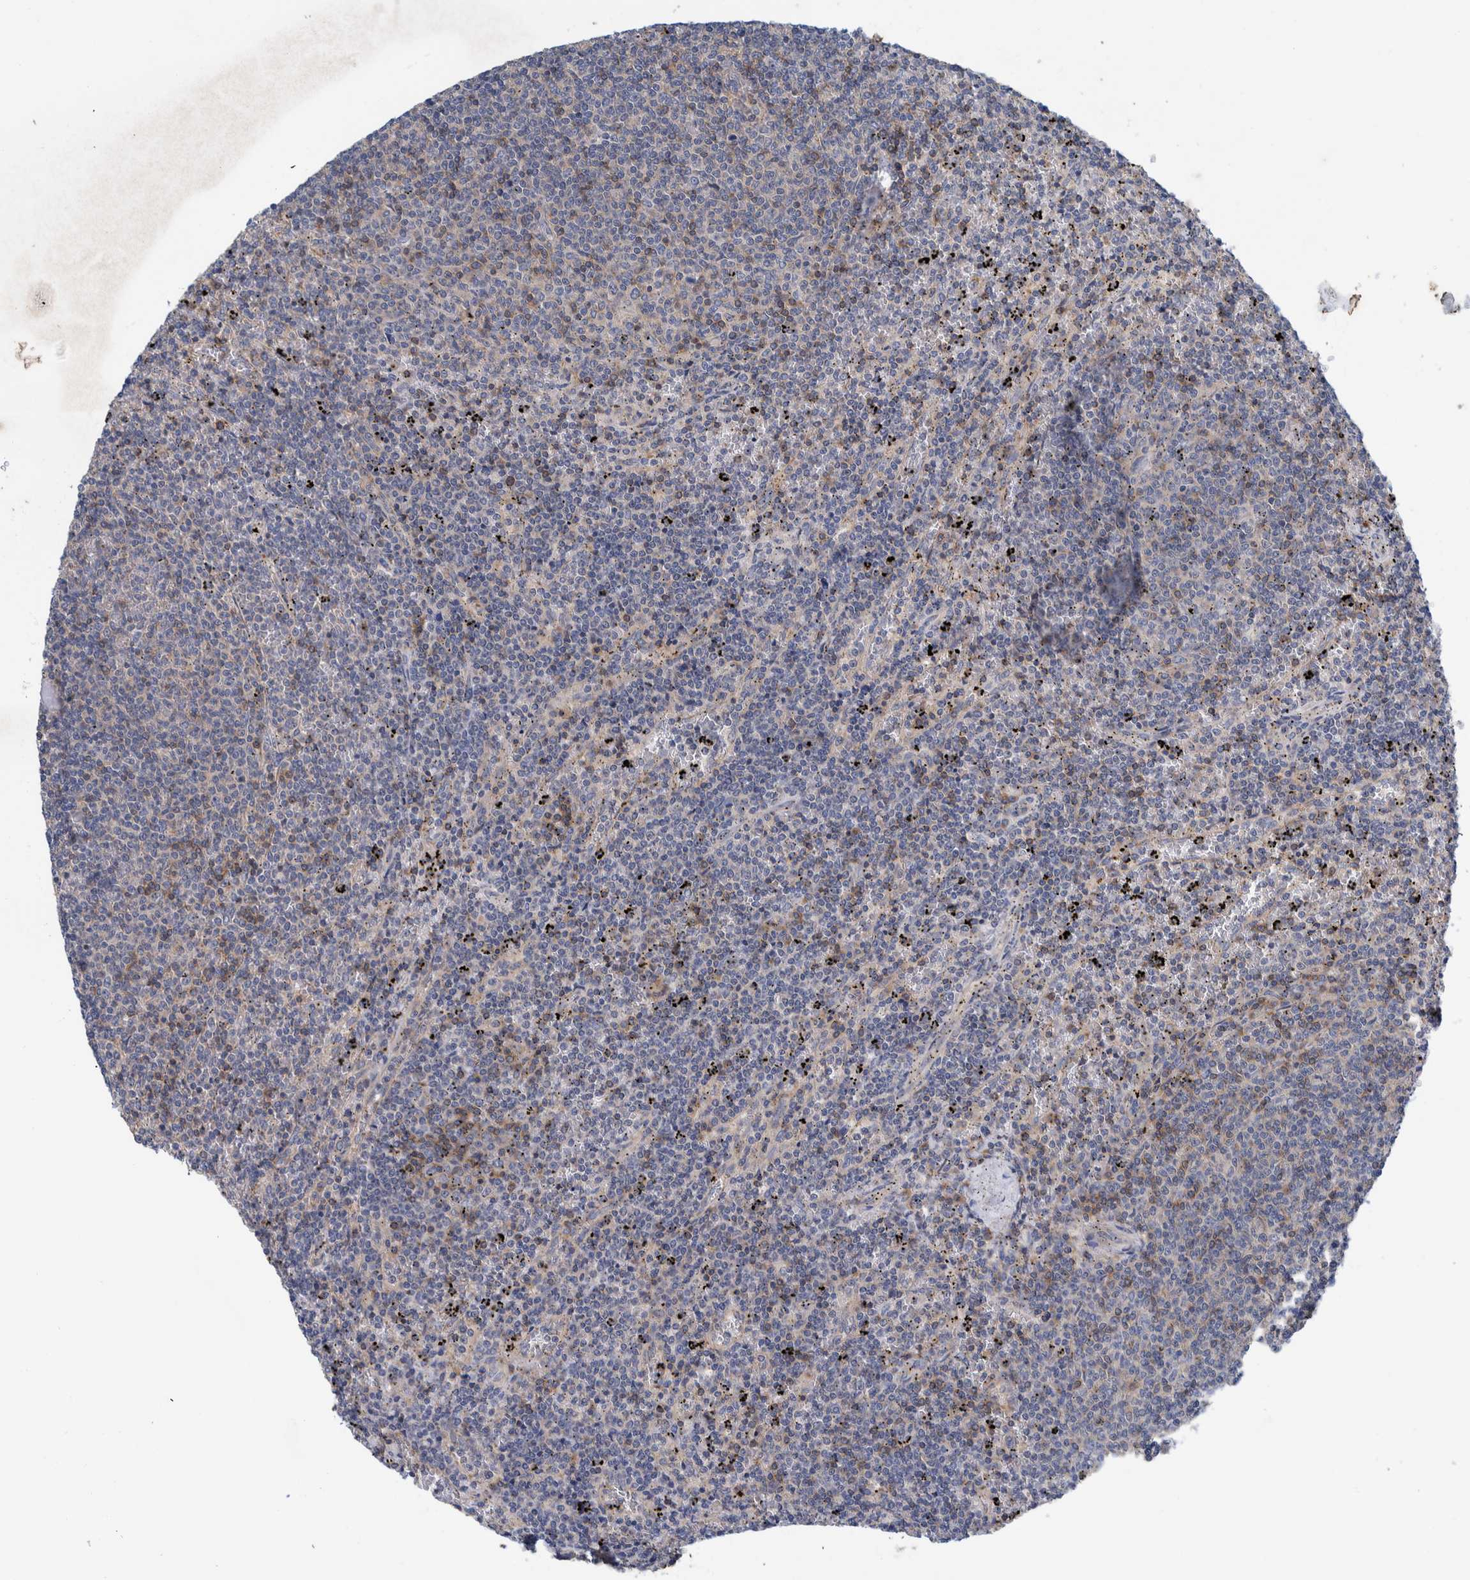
{"staining": {"intensity": "negative", "quantity": "none", "location": "none"}, "tissue": "lymphoma", "cell_type": "Tumor cells", "image_type": "cancer", "snomed": [{"axis": "morphology", "description": "Malignant lymphoma, non-Hodgkin's type, Low grade"}, {"axis": "topography", "description": "Spleen"}], "caption": "Protein analysis of lymphoma exhibits no significant staining in tumor cells.", "gene": "CCM2", "patient": {"sex": "female", "age": 50}}